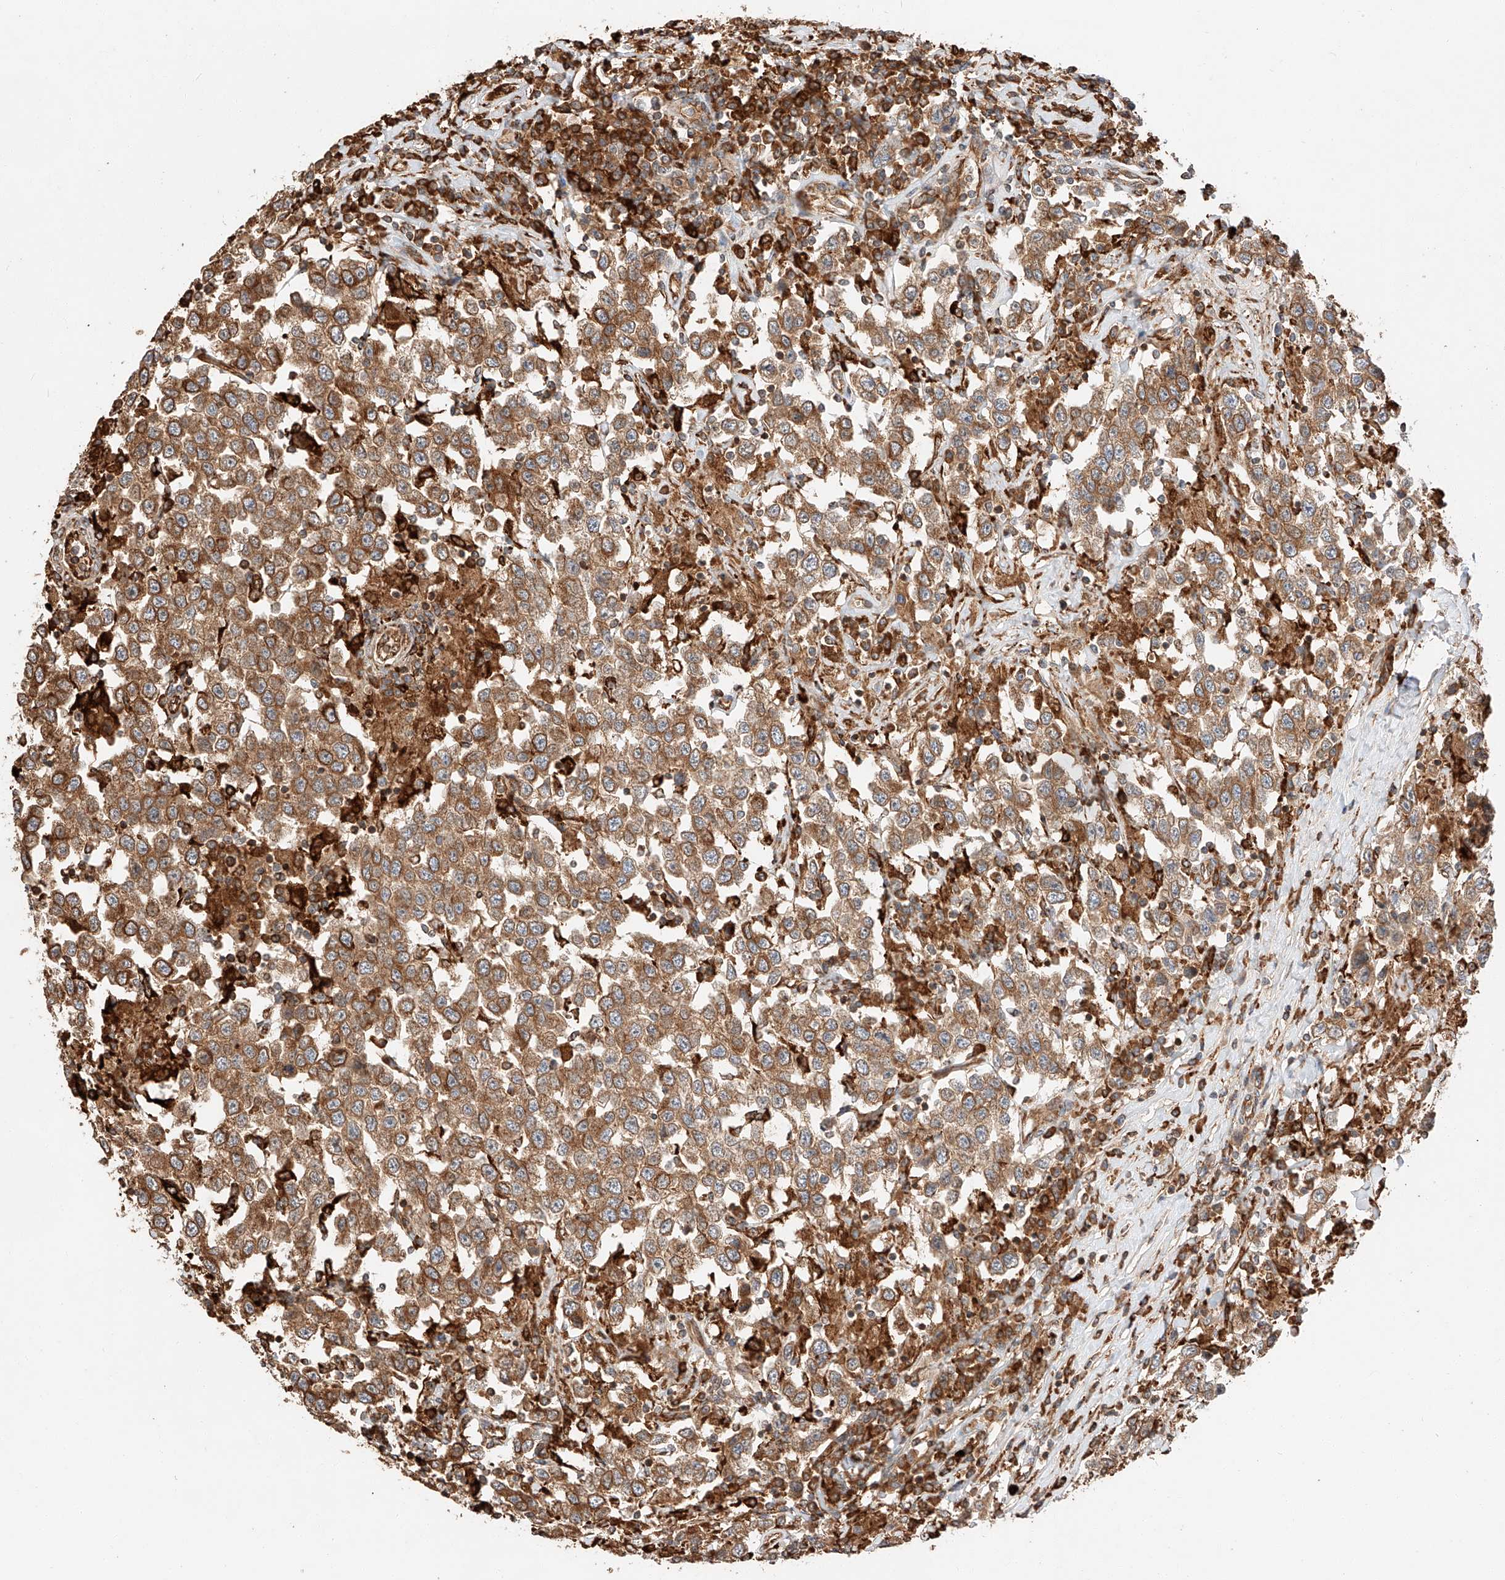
{"staining": {"intensity": "moderate", "quantity": ">75%", "location": "cytoplasmic/membranous"}, "tissue": "testis cancer", "cell_type": "Tumor cells", "image_type": "cancer", "snomed": [{"axis": "morphology", "description": "Seminoma, NOS"}, {"axis": "topography", "description": "Testis"}], "caption": "Testis seminoma stained with a protein marker shows moderate staining in tumor cells.", "gene": "ZNF84", "patient": {"sex": "male", "age": 41}}